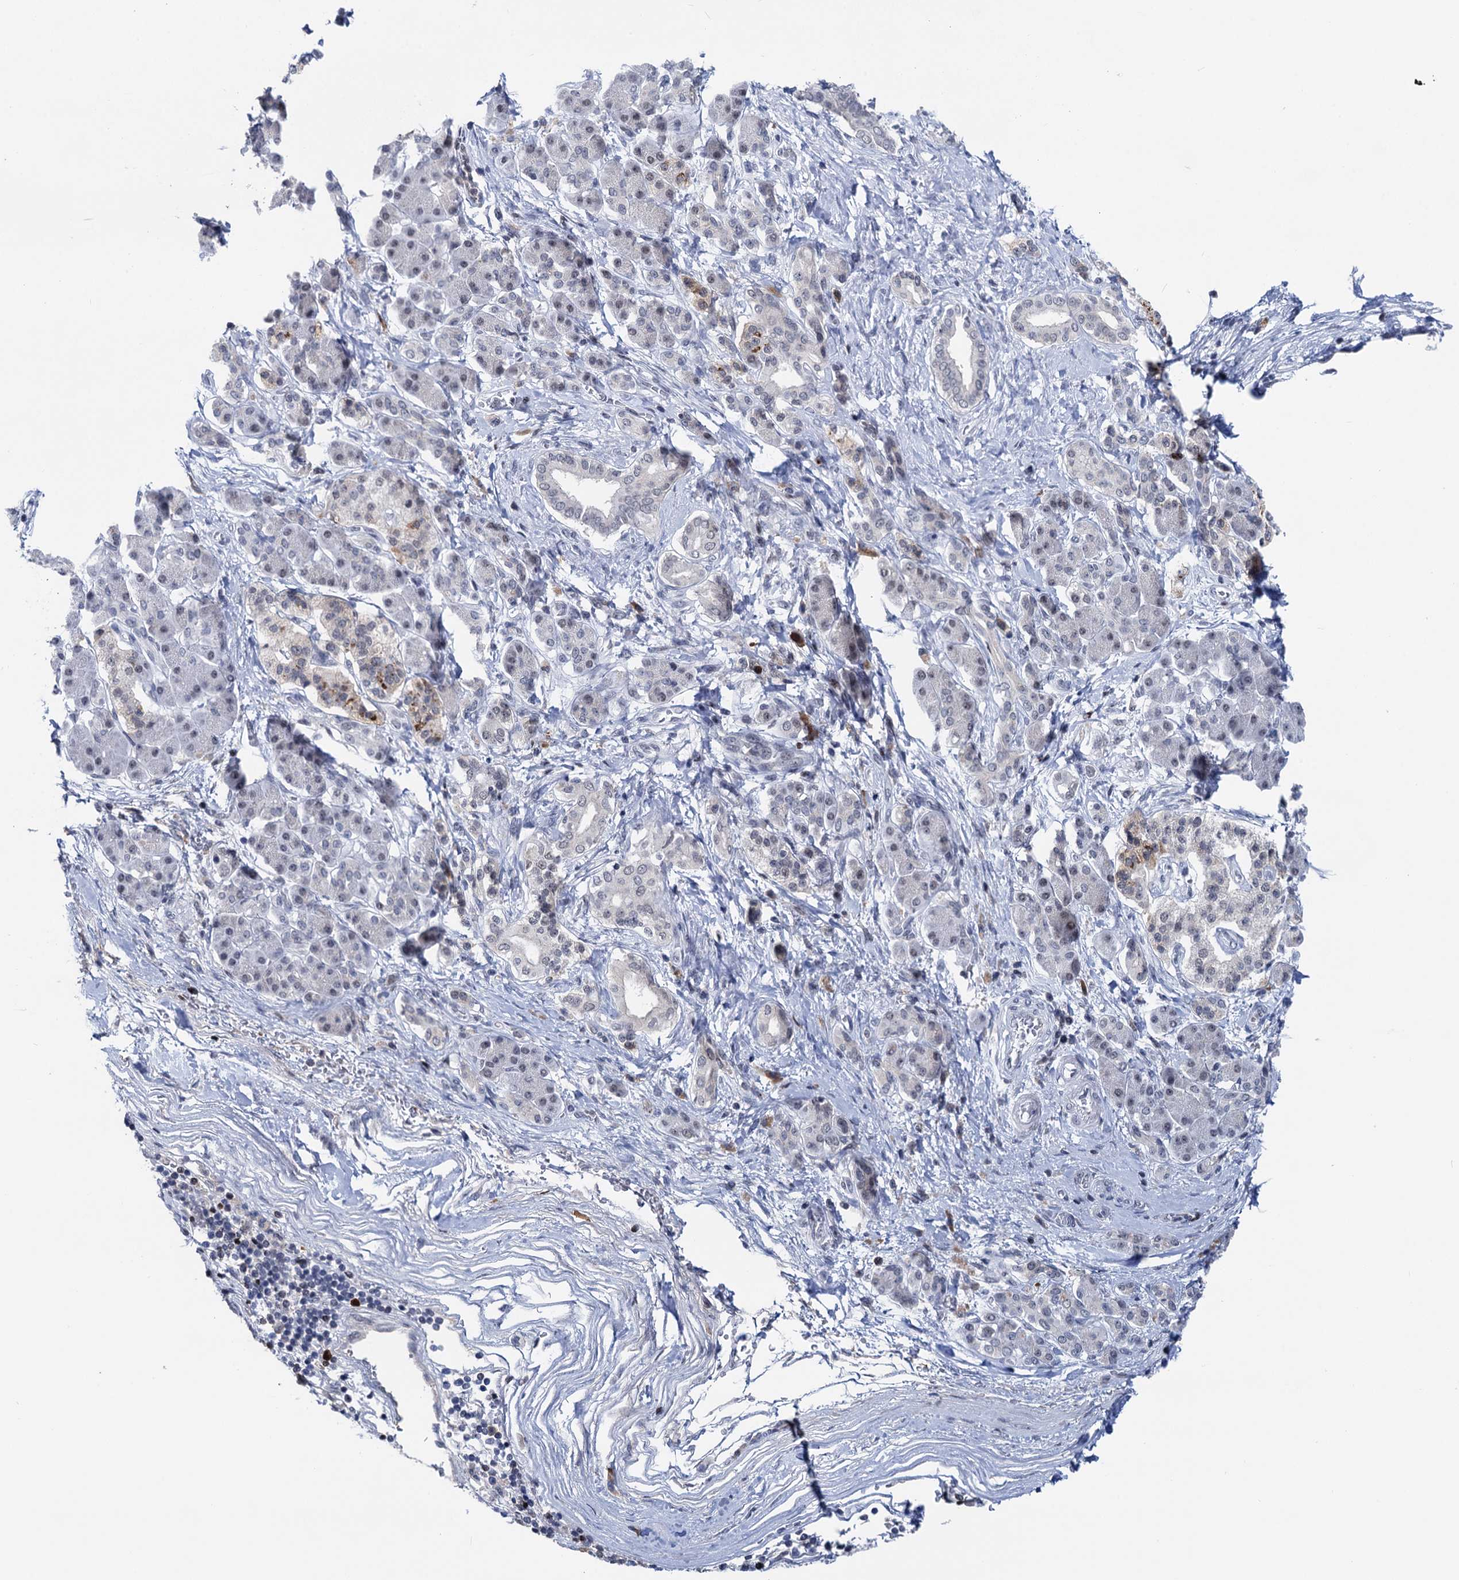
{"staining": {"intensity": "negative", "quantity": "none", "location": "none"}, "tissue": "pancreatic cancer", "cell_type": "Tumor cells", "image_type": "cancer", "snomed": [{"axis": "morphology", "description": "Adenocarcinoma, NOS"}, {"axis": "topography", "description": "Pancreas"}], "caption": "Tumor cells are negative for brown protein staining in pancreatic adenocarcinoma.", "gene": "ZCCHC10", "patient": {"sex": "female", "age": 61}}